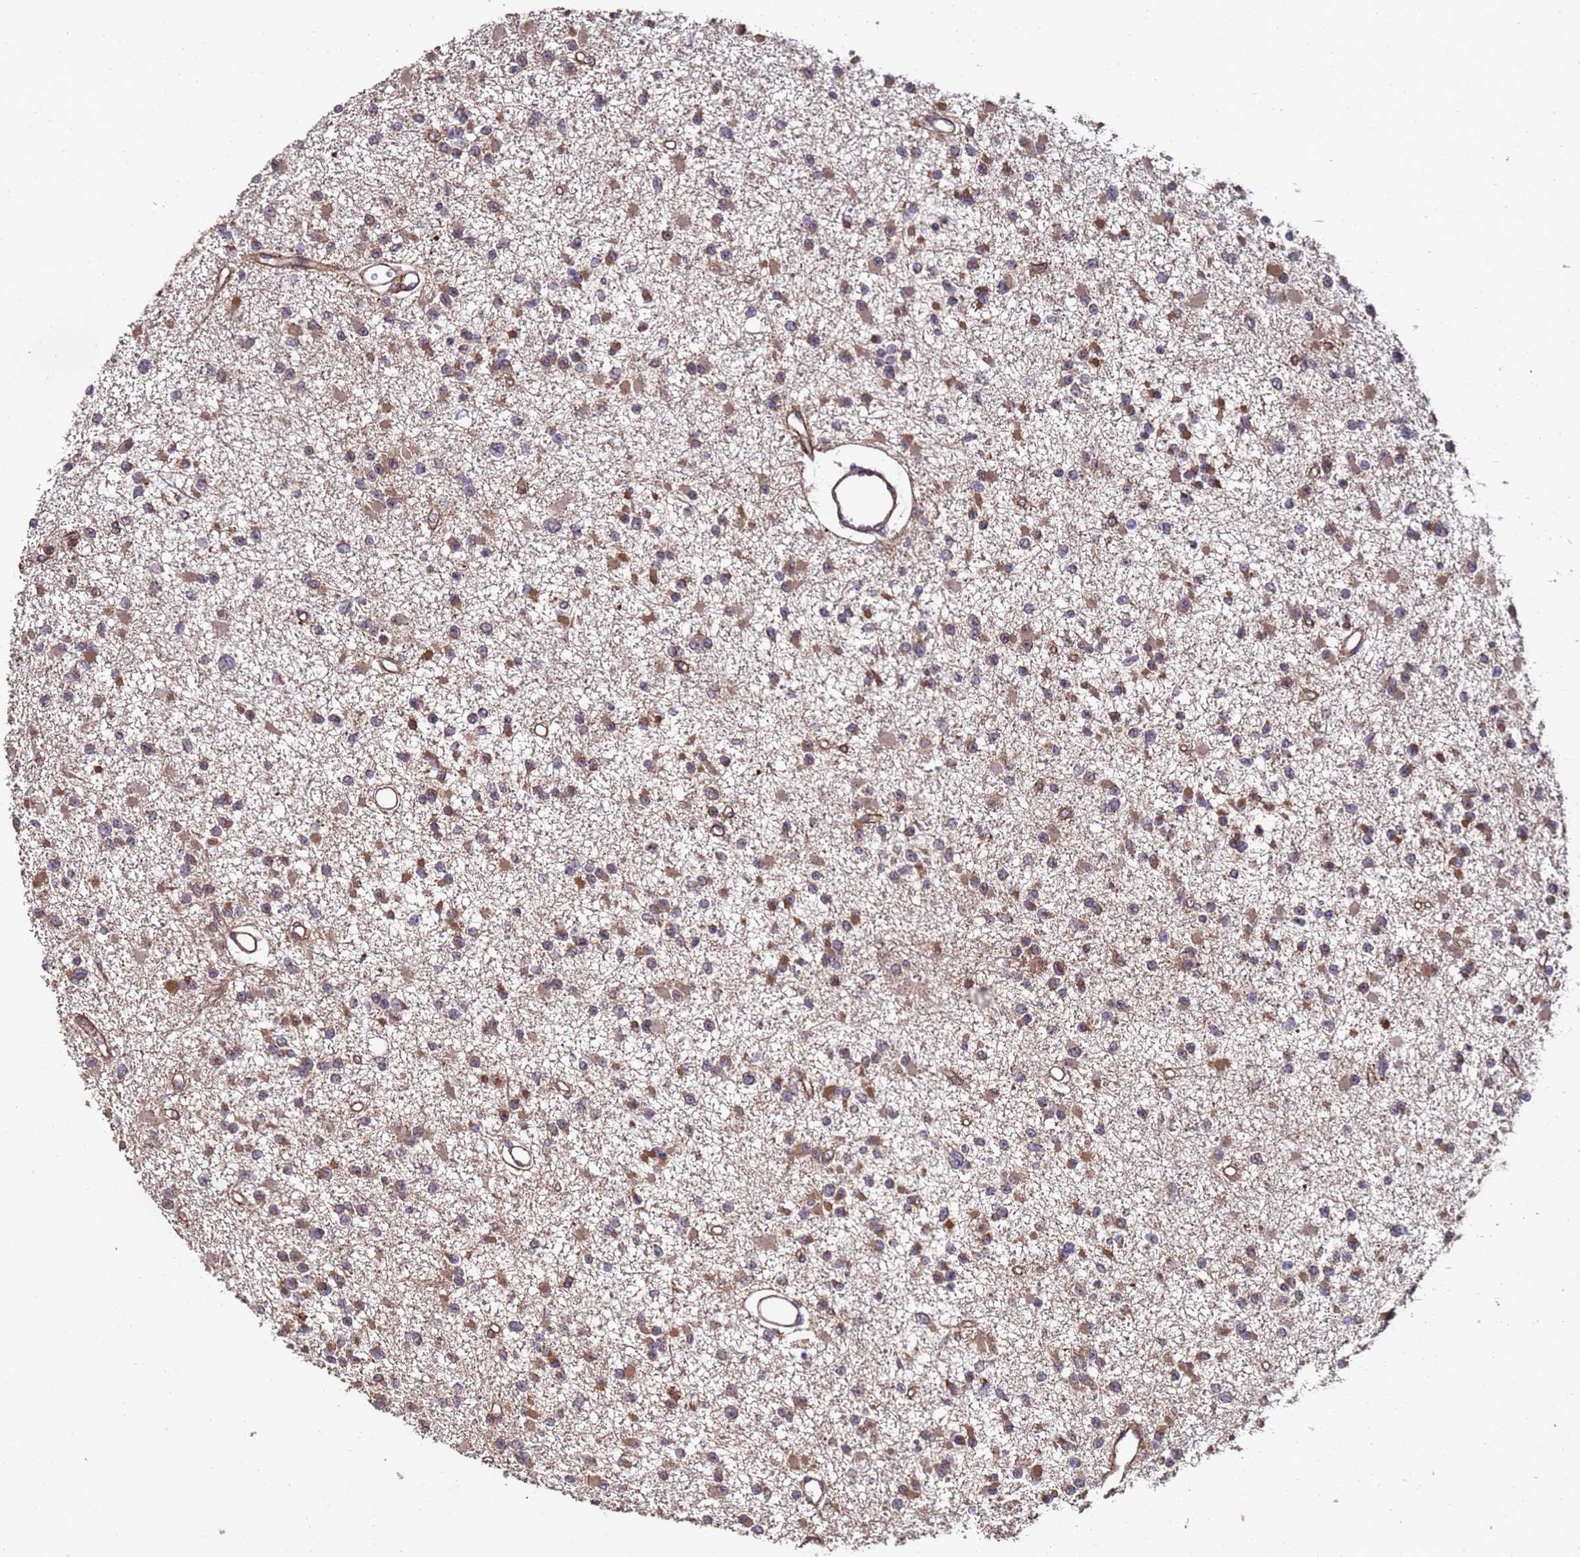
{"staining": {"intensity": "strong", "quantity": "25%-75%", "location": "cytoplasmic/membranous"}, "tissue": "glioma", "cell_type": "Tumor cells", "image_type": "cancer", "snomed": [{"axis": "morphology", "description": "Glioma, malignant, Low grade"}, {"axis": "topography", "description": "Brain"}], "caption": "About 25%-75% of tumor cells in human glioma display strong cytoplasmic/membranous protein staining as visualized by brown immunohistochemical staining.", "gene": "PRODH", "patient": {"sex": "female", "age": 22}}